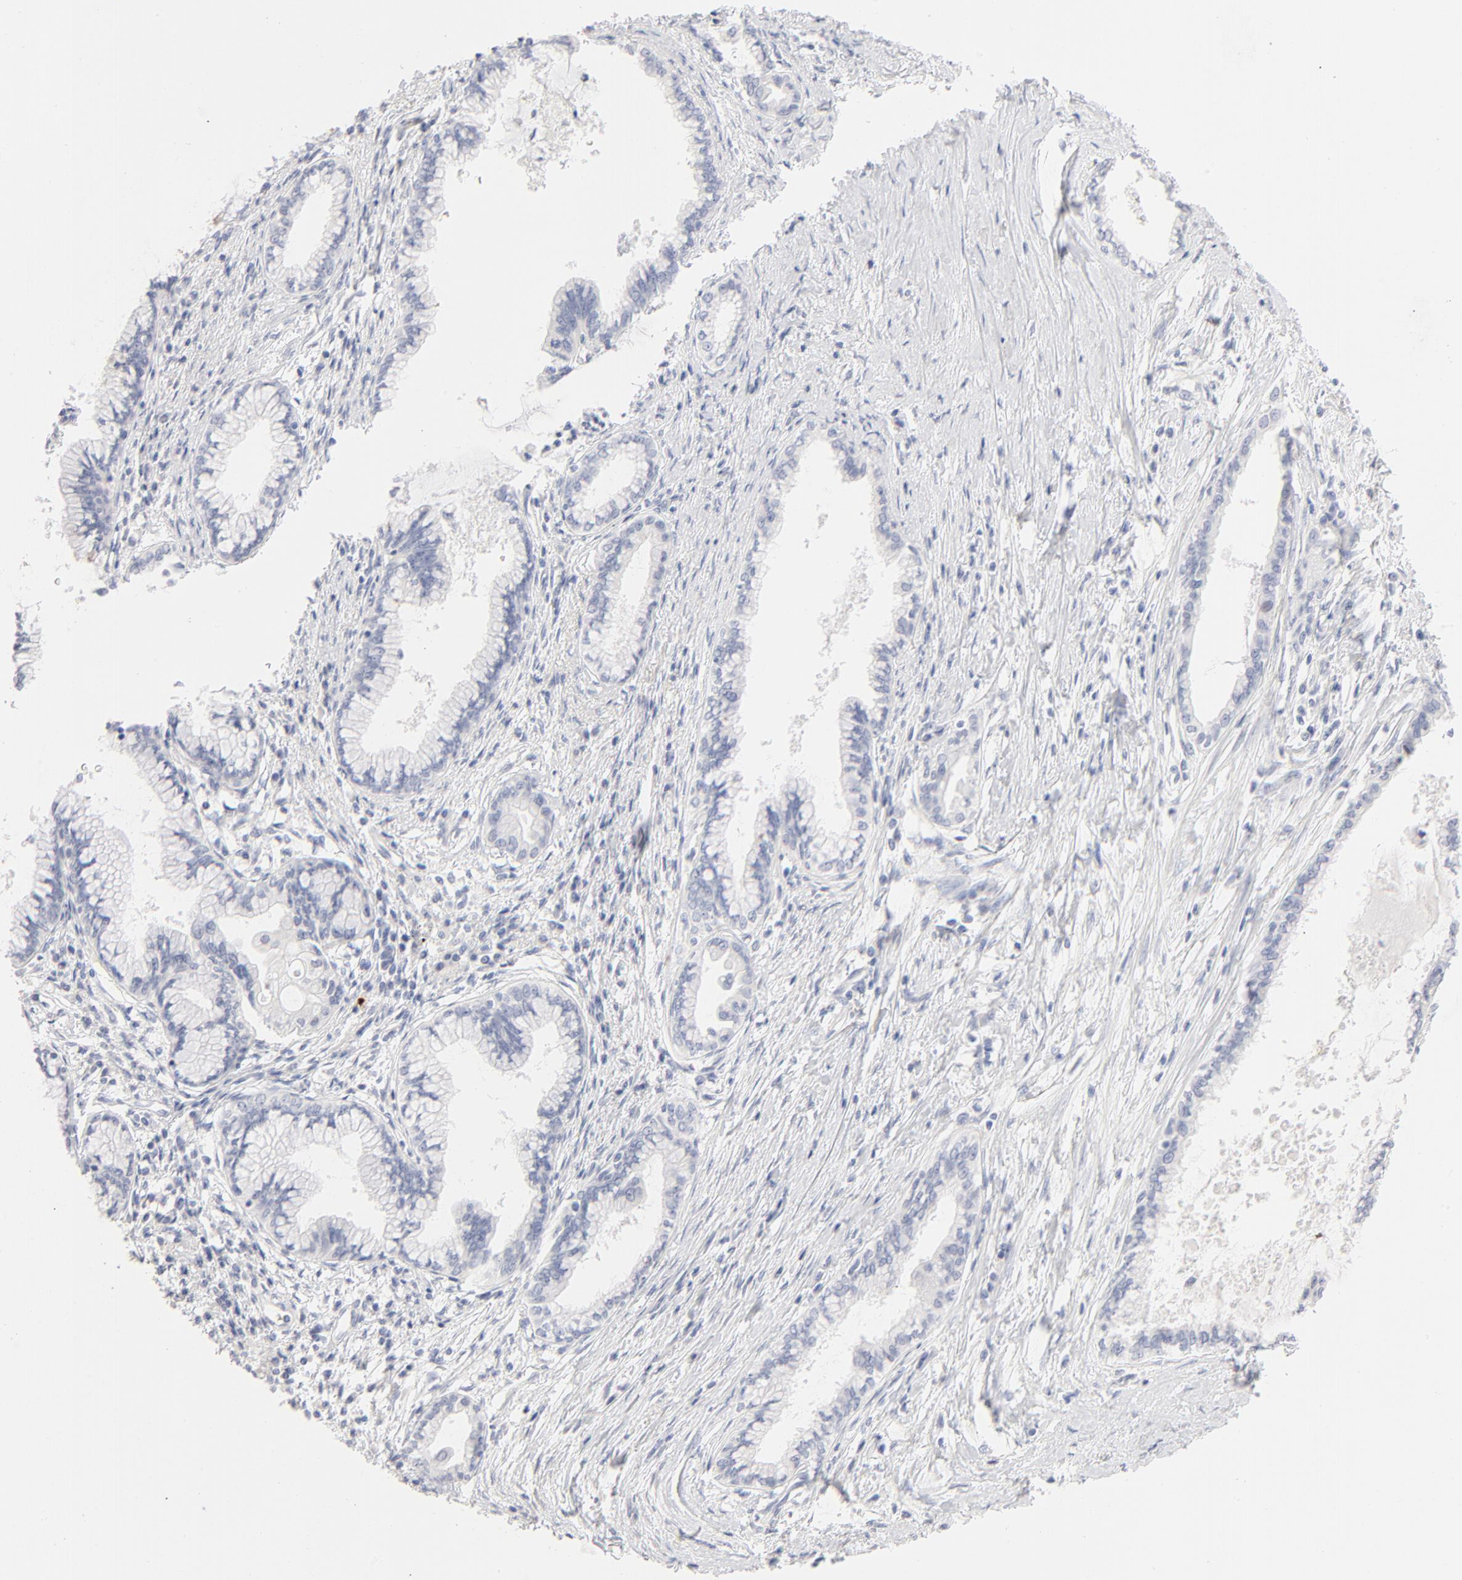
{"staining": {"intensity": "negative", "quantity": "none", "location": "none"}, "tissue": "pancreatic cancer", "cell_type": "Tumor cells", "image_type": "cancer", "snomed": [{"axis": "morphology", "description": "Adenocarcinoma, NOS"}, {"axis": "topography", "description": "Pancreas"}], "caption": "Histopathology image shows no significant protein staining in tumor cells of pancreatic cancer (adenocarcinoma). Brightfield microscopy of immunohistochemistry (IHC) stained with DAB (brown) and hematoxylin (blue), captured at high magnification.", "gene": "ONECUT1", "patient": {"sex": "female", "age": 64}}